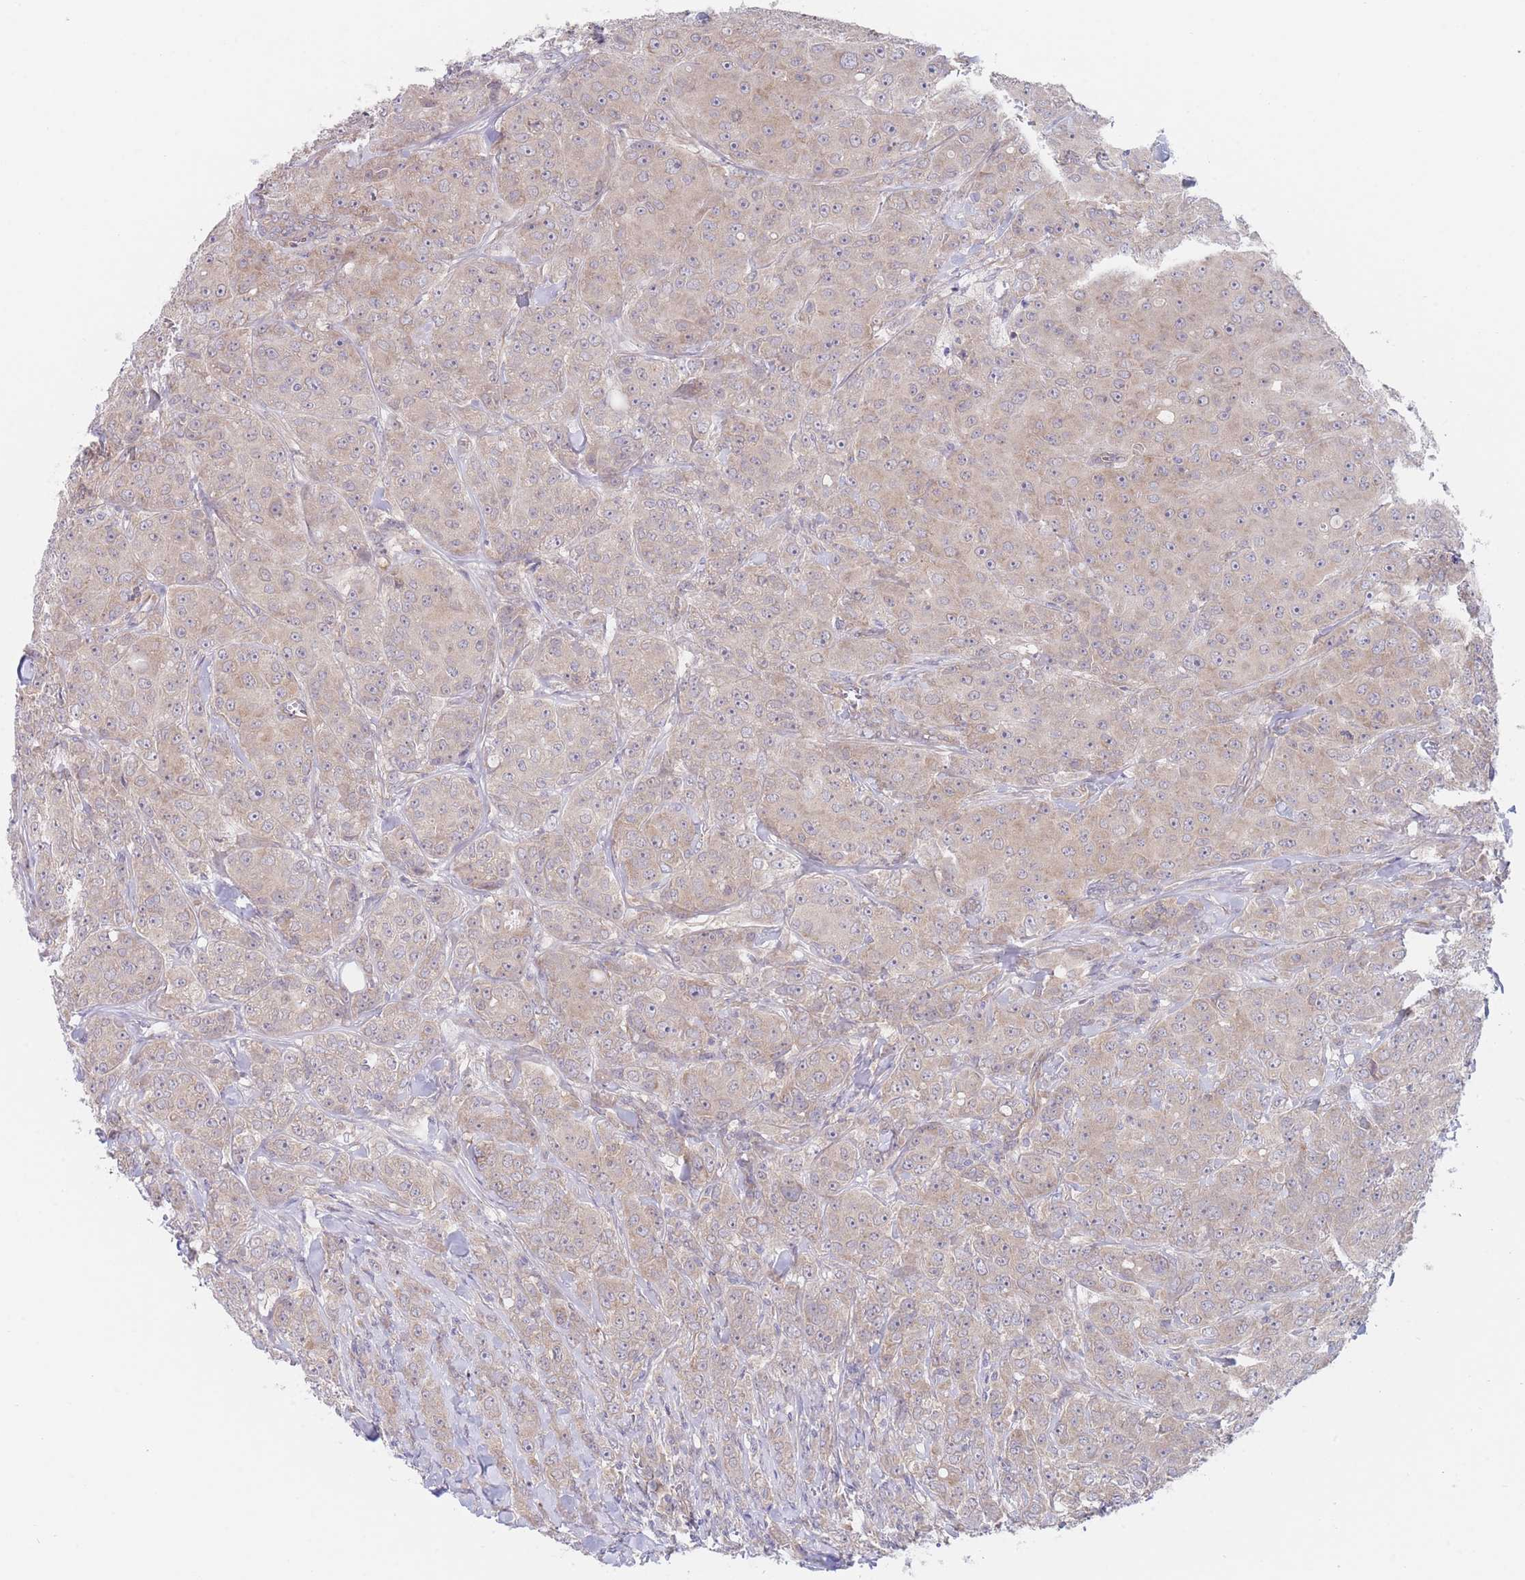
{"staining": {"intensity": "moderate", "quantity": ">75%", "location": "cytoplasmic/membranous"}, "tissue": "breast cancer", "cell_type": "Tumor cells", "image_type": "cancer", "snomed": [{"axis": "morphology", "description": "Duct carcinoma"}, {"axis": "topography", "description": "Breast"}], "caption": "About >75% of tumor cells in human intraductal carcinoma (breast) reveal moderate cytoplasmic/membranous protein expression as visualized by brown immunohistochemical staining.", "gene": "ZNF281", "patient": {"sex": "female", "age": 43}}